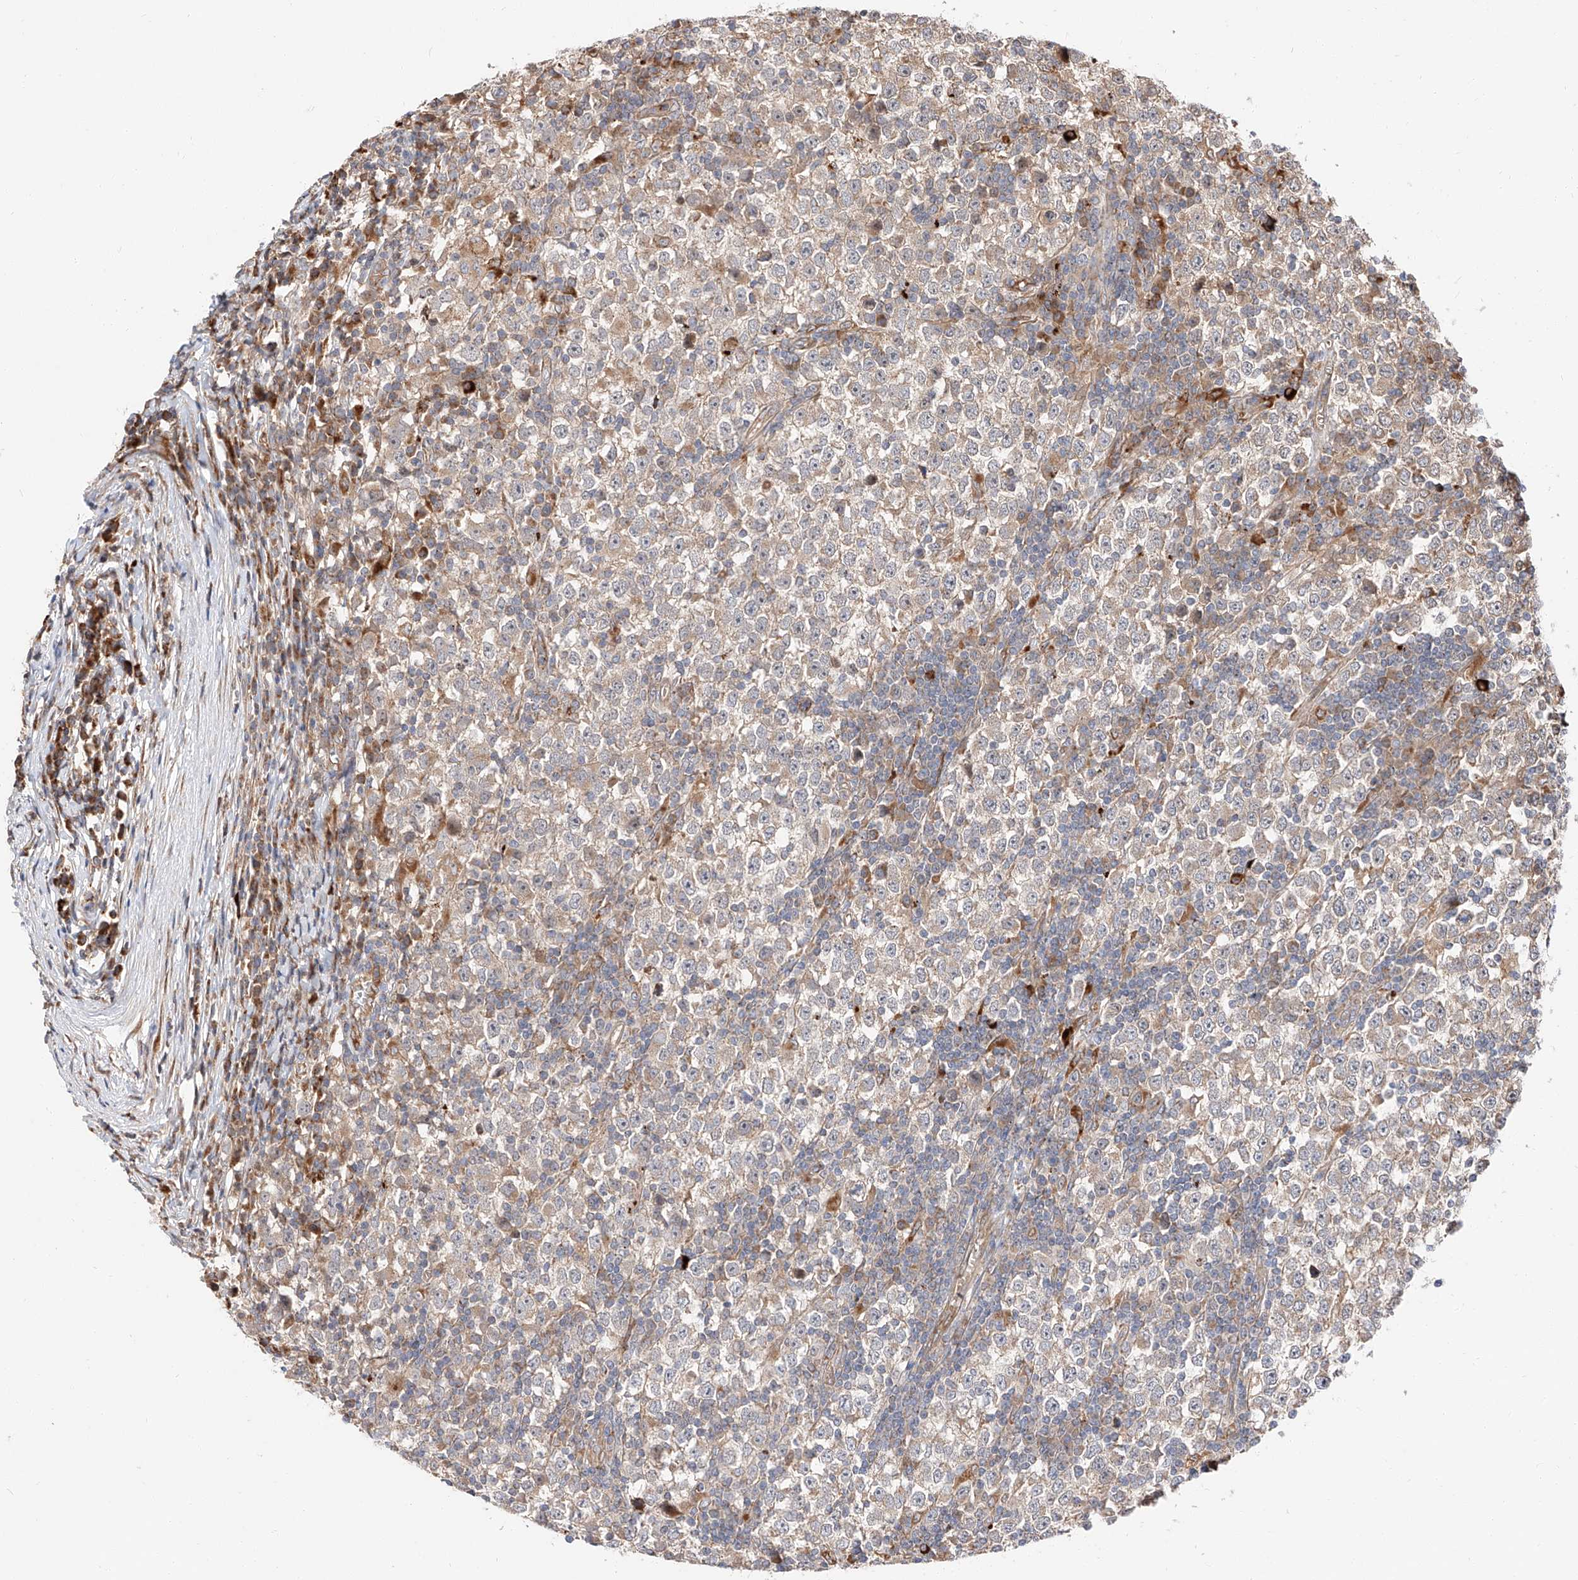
{"staining": {"intensity": "weak", "quantity": "25%-75%", "location": "cytoplasmic/membranous"}, "tissue": "testis cancer", "cell_type": "Tumor cells", "image_type": "cancer", "snomed": [{"axis": "morphology", "description": "Seminoma, NOS"}, {"axis": "topography", "description": "Testis"}], "caption": "Testis seminoma tissue demonstrates weak cytoplasmic/membranous expression in about 25%-75% of tumor cells, visualized by immunohistochemistry.", "gene": "DIRAS3", "patient": {"sex": "male", "age": 65}}